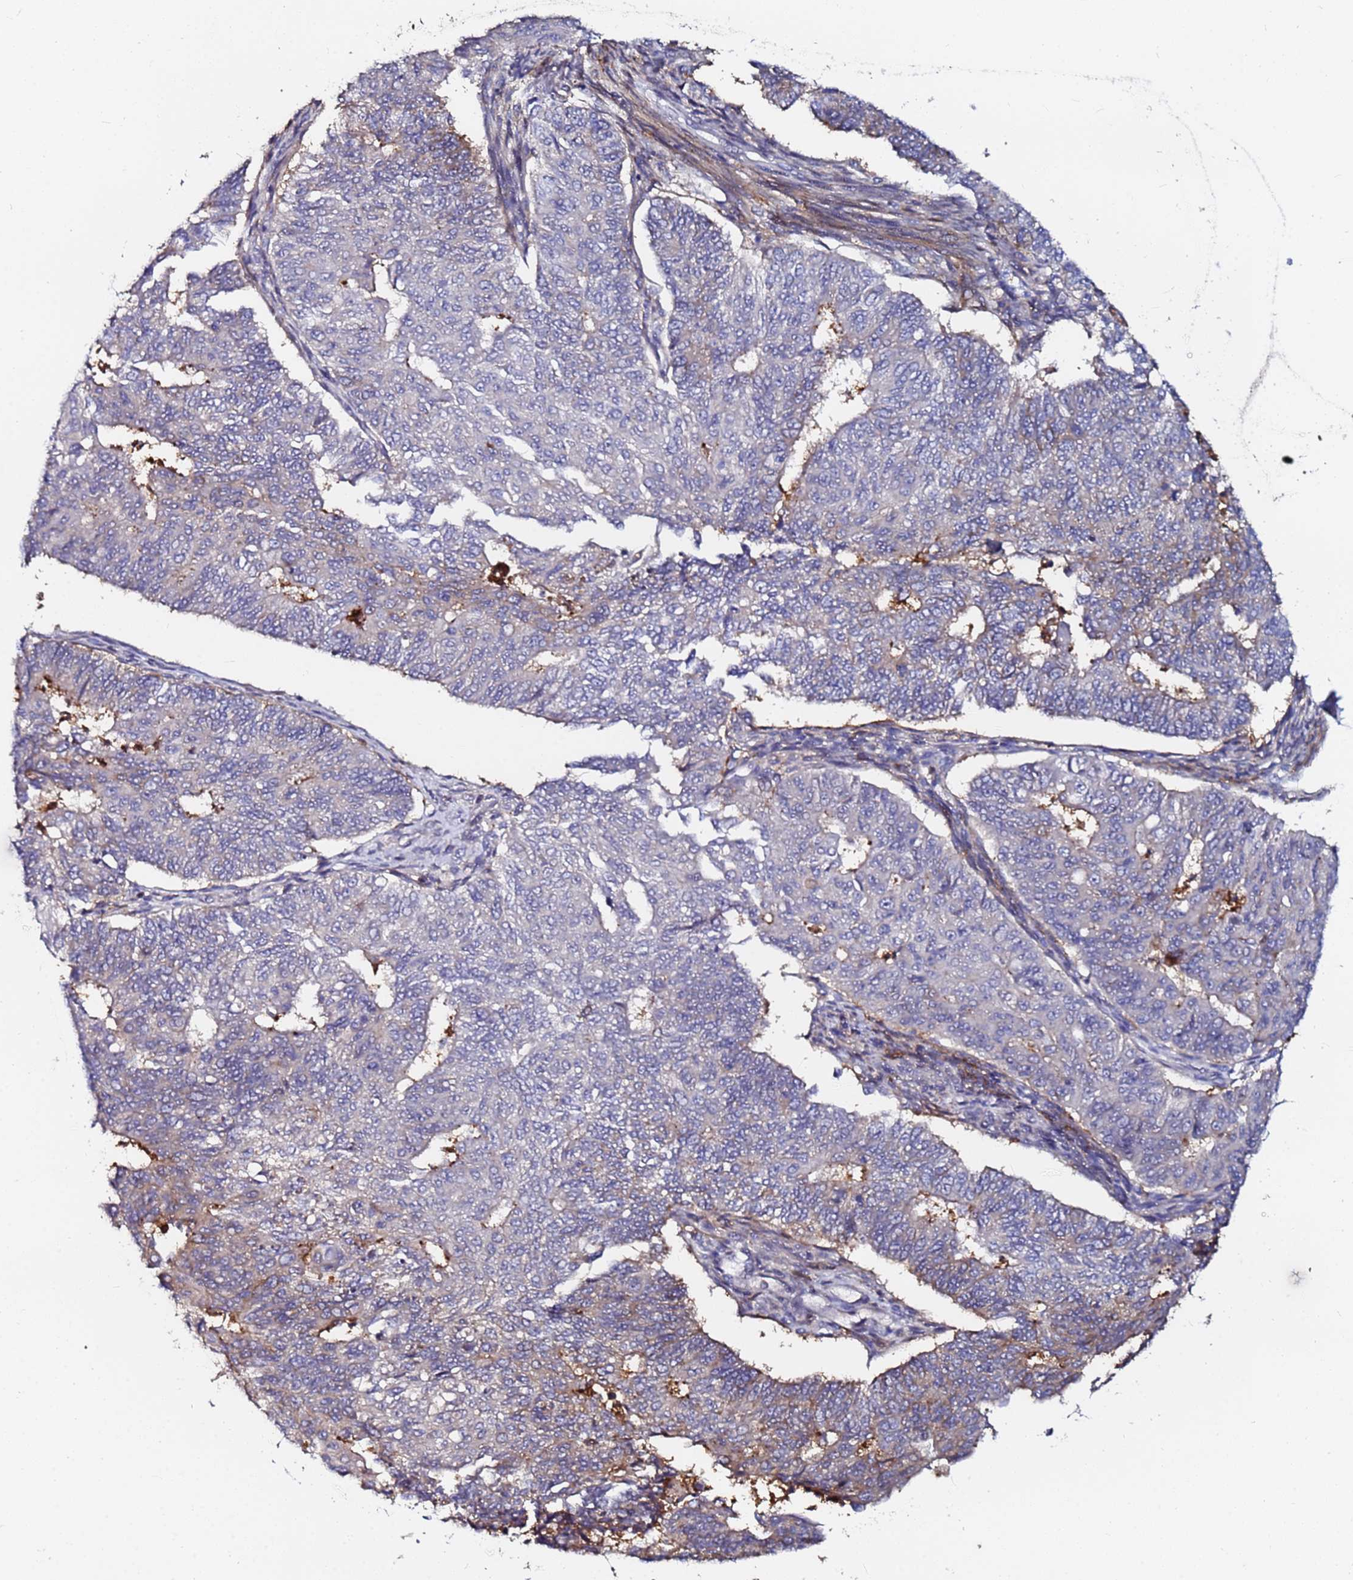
{"staining": {"intensity": "moderate", "quantity": "25%-75%", "location": "cytoplasmic/membranous"}, "tissue": "endometrial cancer", "cell_type": "Tumor cells", "image_type": "cancer", "snomed": [{"axis": "morphology", "description": "Adenocarcinoma, NOS"}, {"axis": "topography", "description": "Endometrium"}], "caption": "Human endometrial cancer stained with a brown dye exhibits moderate cytoplasmic/membranous positive positivity in approximately 25%-75% of tumor cells.", "gene": "BASP1", "patient": {"sex": "female", "age": 32}}